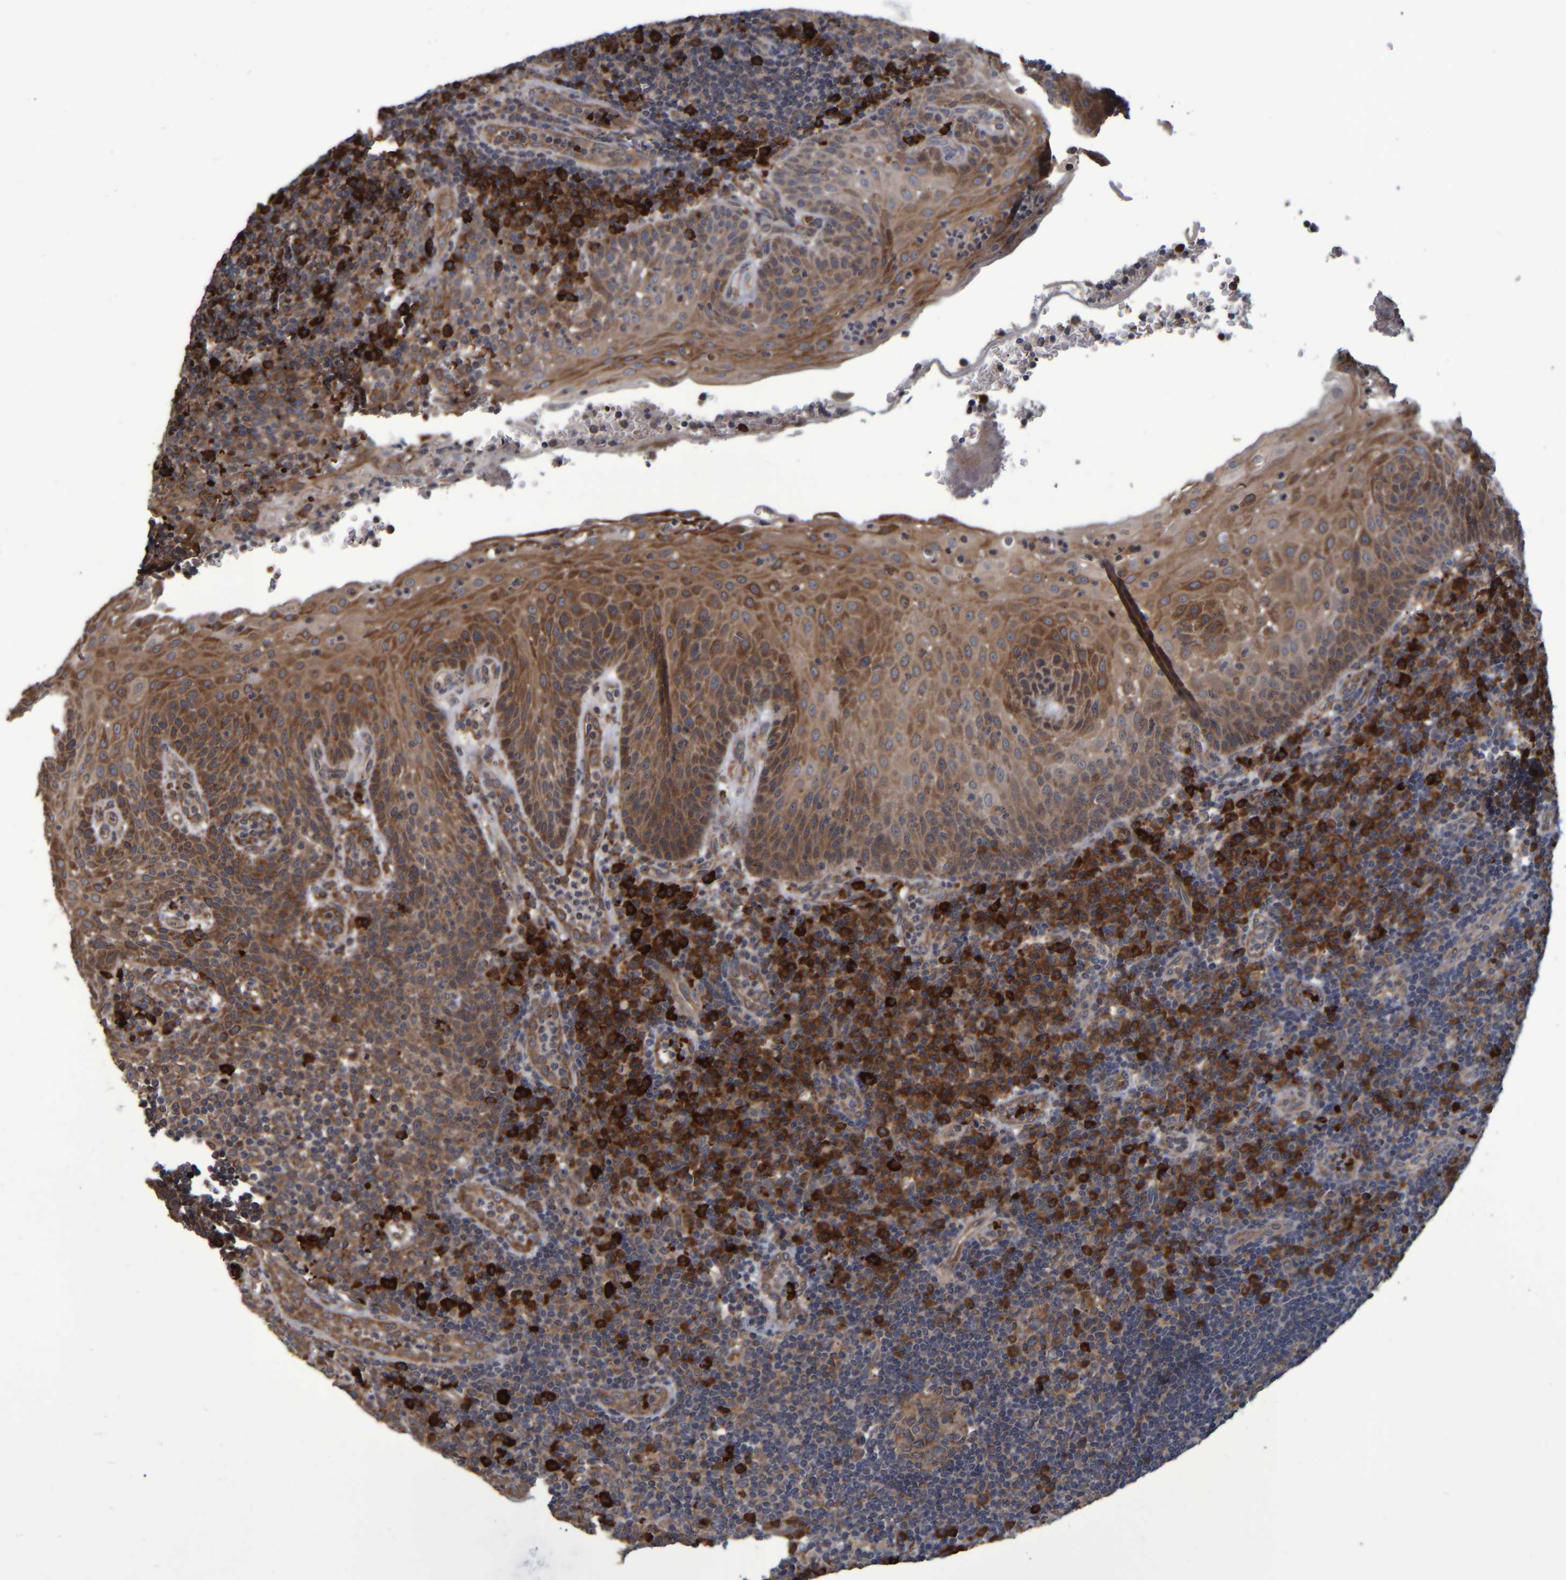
{"staining": {"intensity": "moderate", "quantity": ">75%", "location": "cytoplasmic/membranous"}, "tissue": "tonsil", "cell_type": "Germinal center cells", "image_type": "normal", "snomed": [{"axis": "morphology", "description": "Normal tissue, NOS"}, {"axis": "topography", "description": "Tonsil"}], "caption": "Immunohistochemistry histopathology image of normal tonsil stained for a protein (brown), which demonstrates medium levels of moderate cytoplasmic/membranous positivity in about >75% of germinal center cells.", "gene": "SPAG5", "patient": {"sex": "female", "age": 40}}